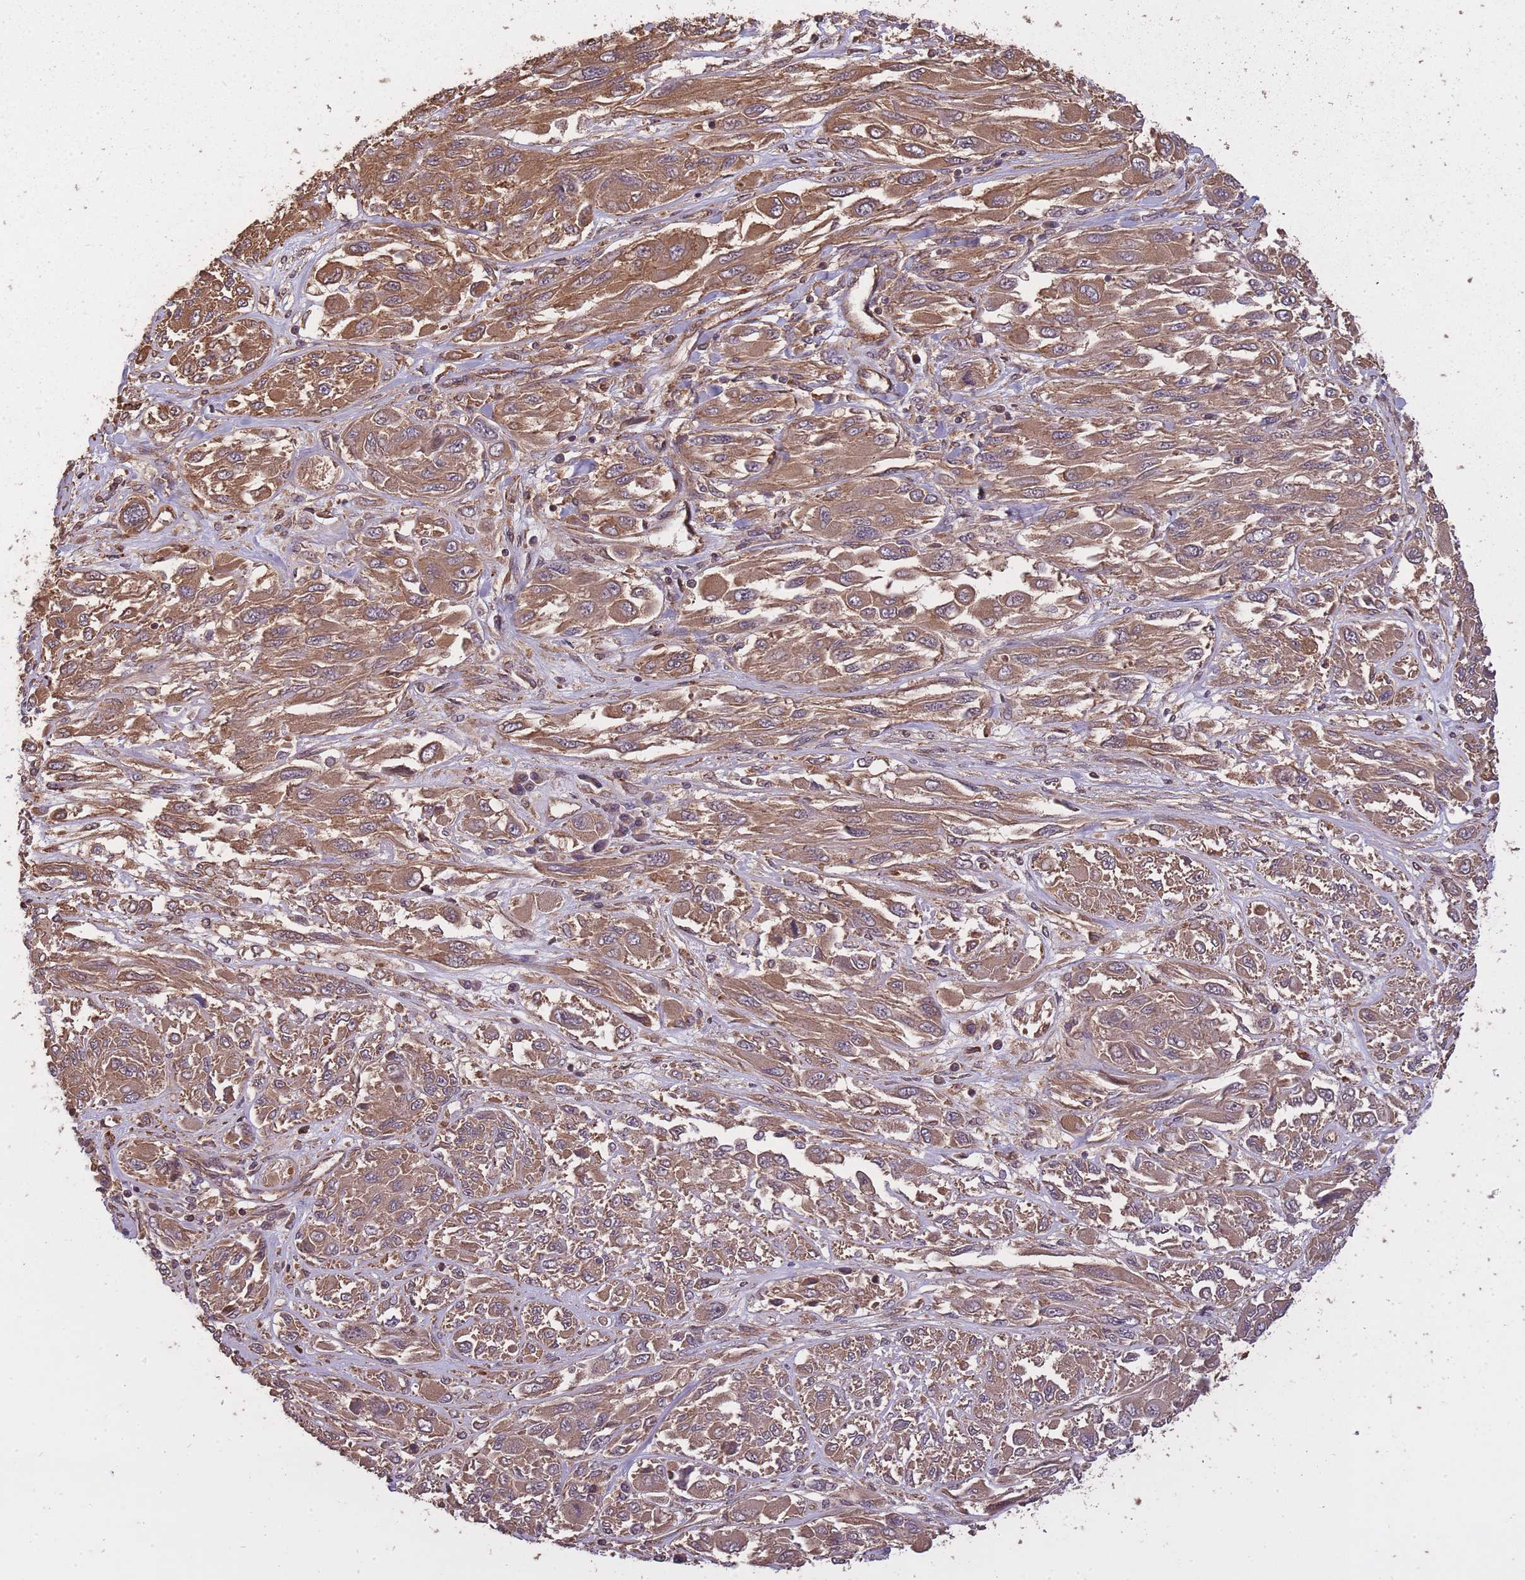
{"staining": {"intensity": "moderate", "quantity": ">75%", "location": "cytoplasmic/membranous"}, "tissue": "melanoma", "cell_type": "Tumor cells", "image_type": "cancer", "snomed": [{"axis": "morphology", "description": "Malignant melanoma, NOS"}, {"axis": "topography", "description": "Skin"}], "caption": "Protein analysis of malignant melanoma tissue shows moderate cytoplasmic/membranous positivity in about >75% of tumor cells. Immunohistochemistry stains the protein of interest in brown and the nuclei are stained blue.", "gene": "ARMH3", "patient": {"sex": "female", "age": 91}}